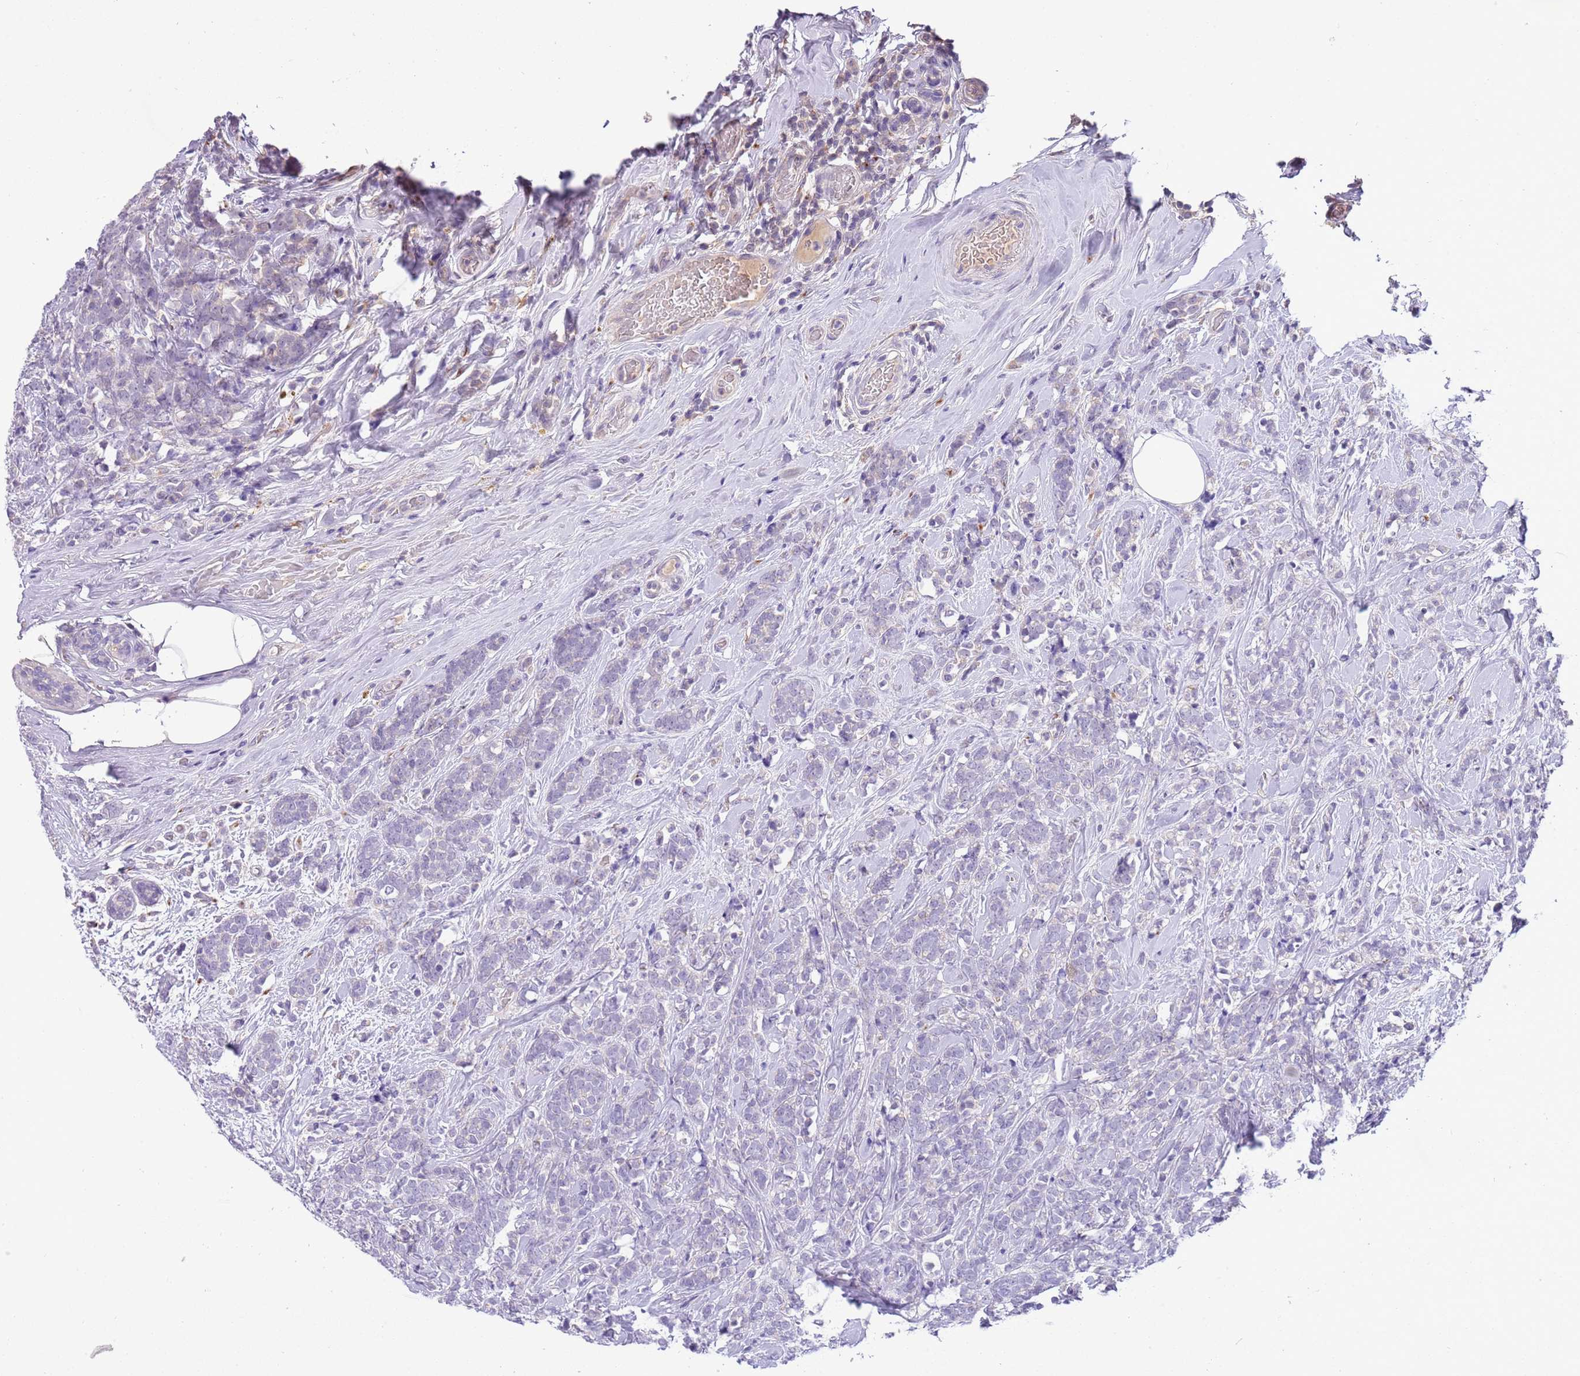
{"staining": {"intensity": "negative", "quantity": "none", "location": "none"}, "tissue": "breast cancer", "cell_type": "Tumor cells", "image_type": "cancer", "snomed": [{"axis": "morphology", "description": "Lobular carcinoma"}, {"axis": "topography", "description": "Breast"}], "caption": "Breast cancer stained for a protein using immunohistochemistry (IHC) displays no positivity tumor cells.", "gene": "CFAP73", "patient": {"sex": "female", "age": 58}}